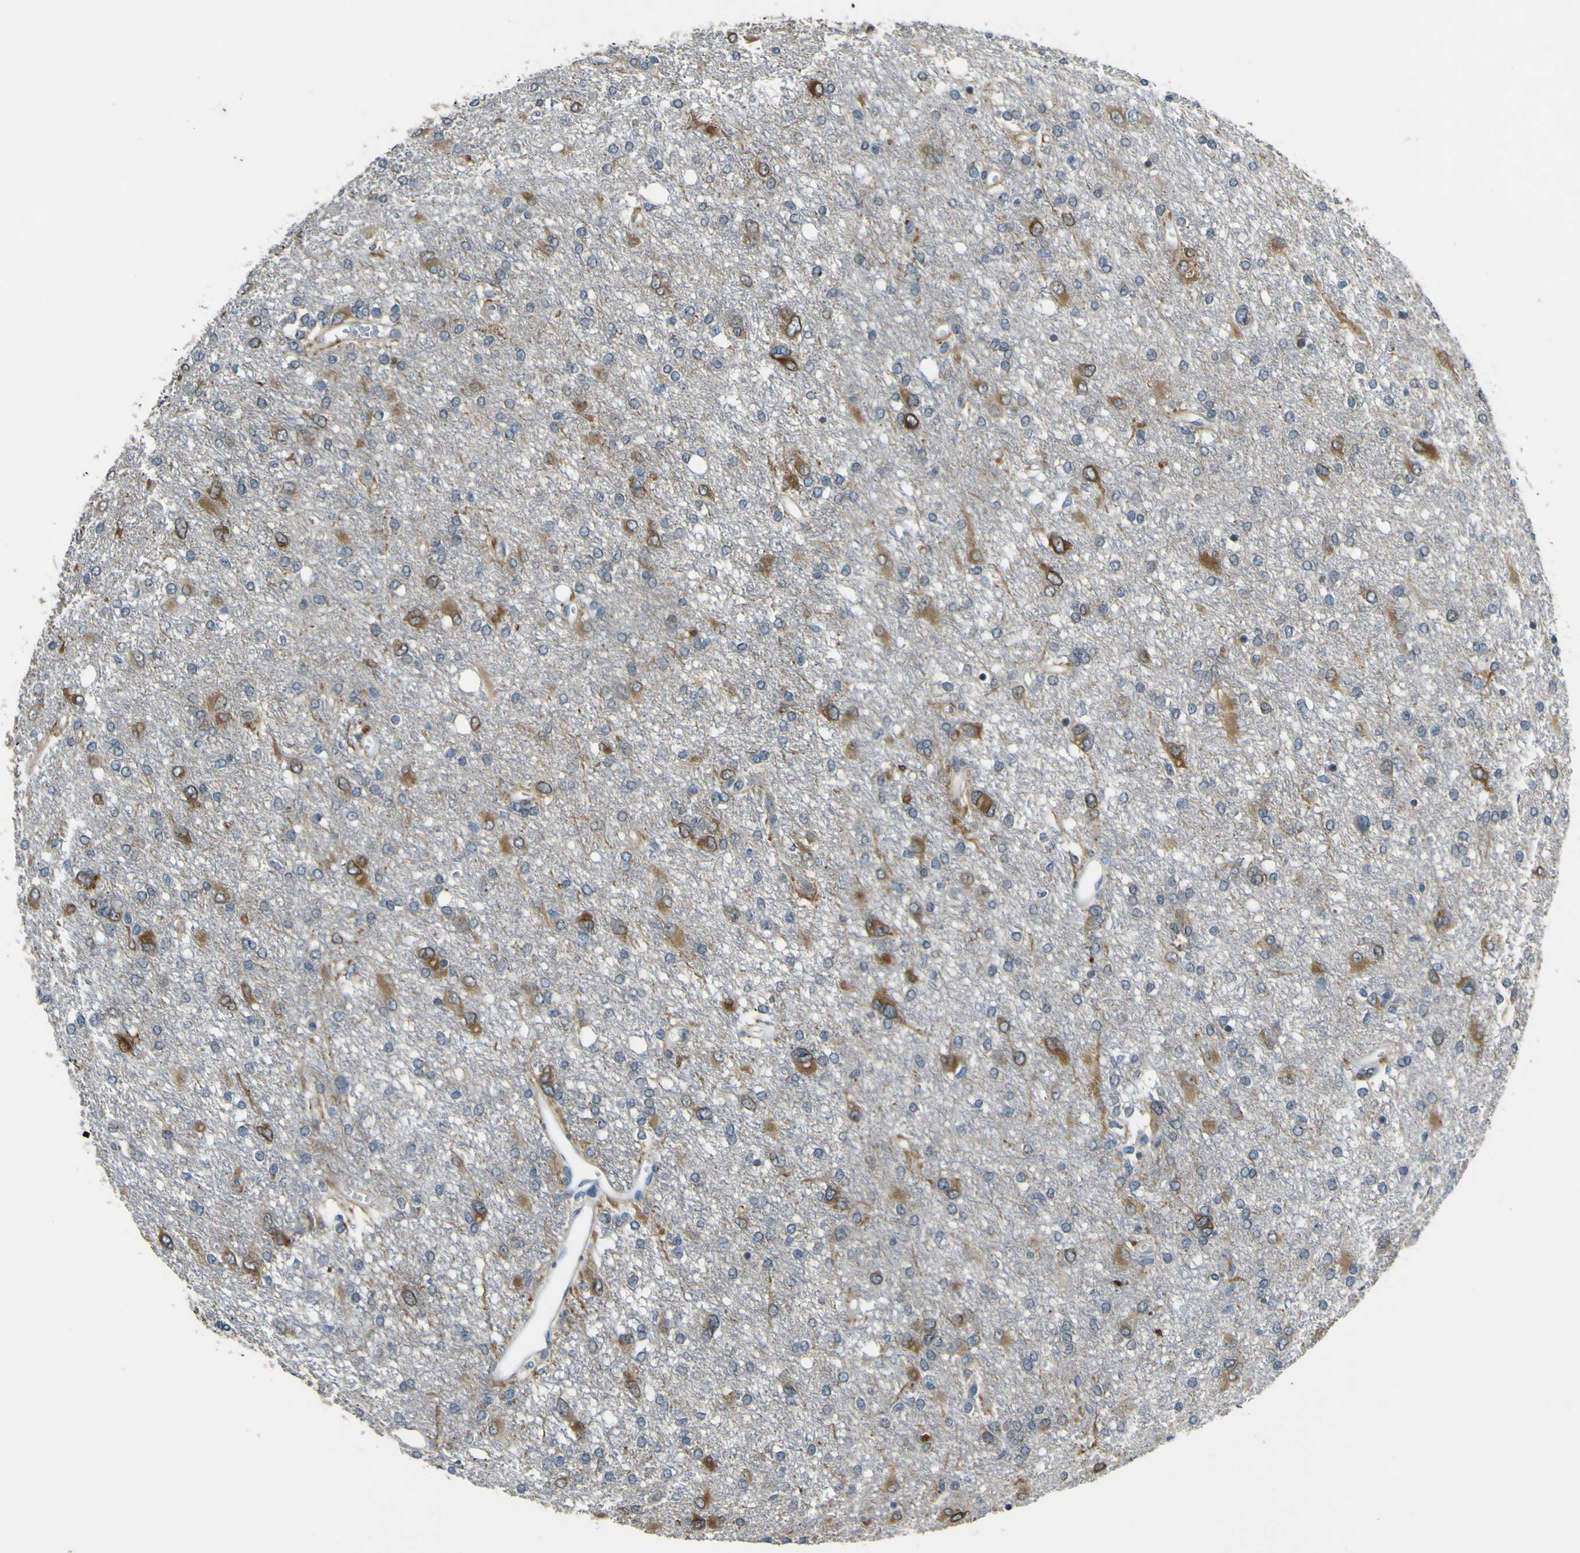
{"staining": {"intensity": "moderate", "quantity": "25%-75%", "location": "cytoplasmic/membranous"}, "tissue": "glioma", "cell_type": "Tumor cells", "image_type": "cancer", "snomed": [{"axis": "morphology", "description": "Glioma, malignant, High grade"}, {"axis": "topography", "description": "Brain"}], "caption": "Malignant glioma (high-grade) stained with DAB (3,3'-diaminobenzidine) IHC reveals medium levels of moderate cytoplasmic/membranous staining in approximately 25%-75% of tumor cells.", "gene": "LDLR", "patient": {"sex": "female", "age": 59}}